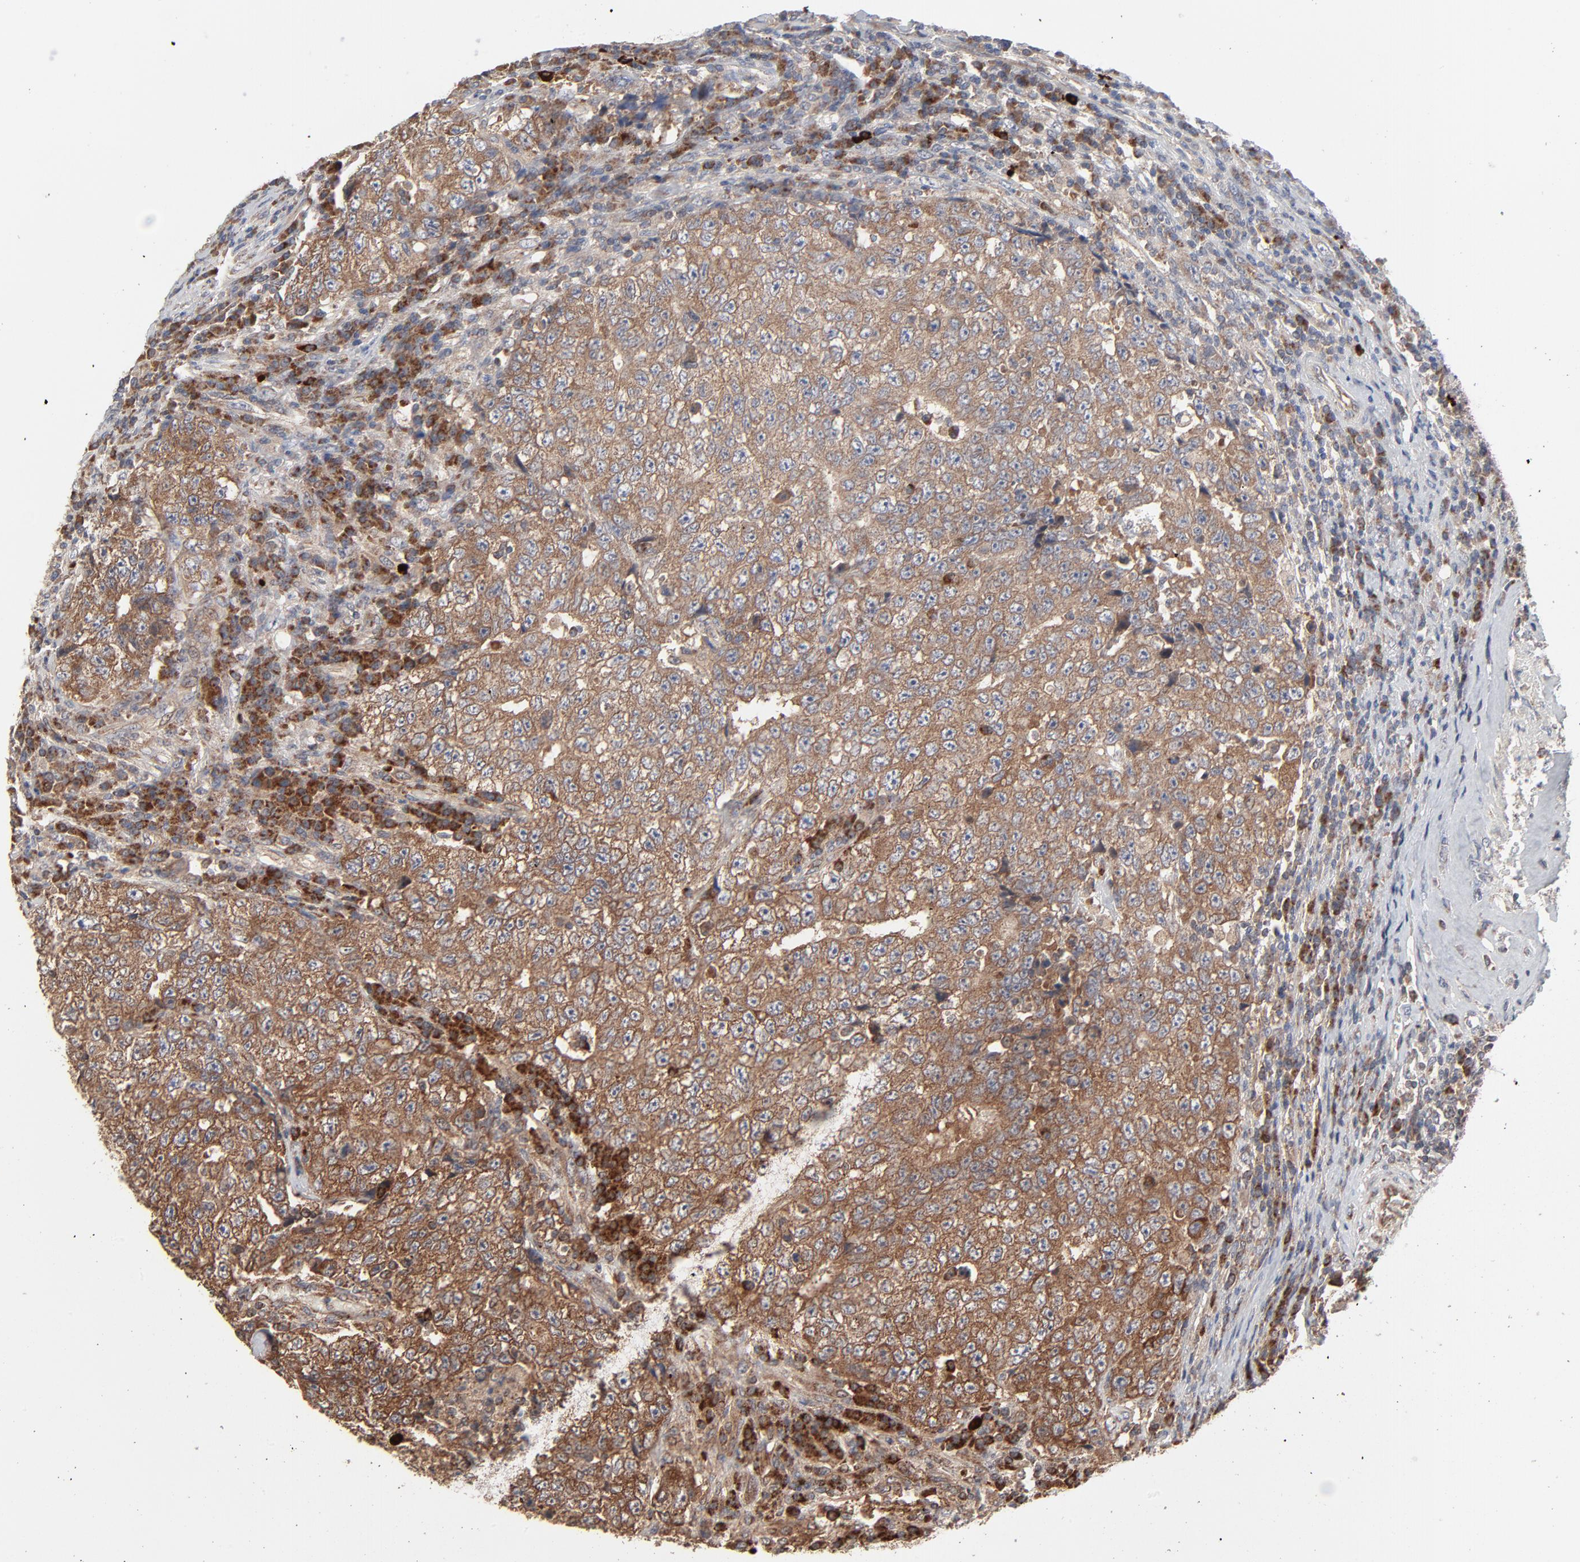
{"staining": {"intensity": "moderate", "quantity": ">75%", "location": "cytoplasmic/membranous"}, "tissue": "testis cancer", "cell_type": "Tumor cells", "image_type": "cancer", "snomed": [{"axis": "morphology", "description": "Necrosis, NOS"}, {"axis": "morphology", "description": "Carcinoma, Embryonal, NOS"}, {"axis": "topography", "description": "Testis"}], "caption": "Immunohistochemical staining of testis cancer displays medium levels of moderate cytoplasmic/membranous protein positivity in about >75% of tumor cells.", "gene": "ABLIM3", "patient": {"sex": "male", "age": 19}}